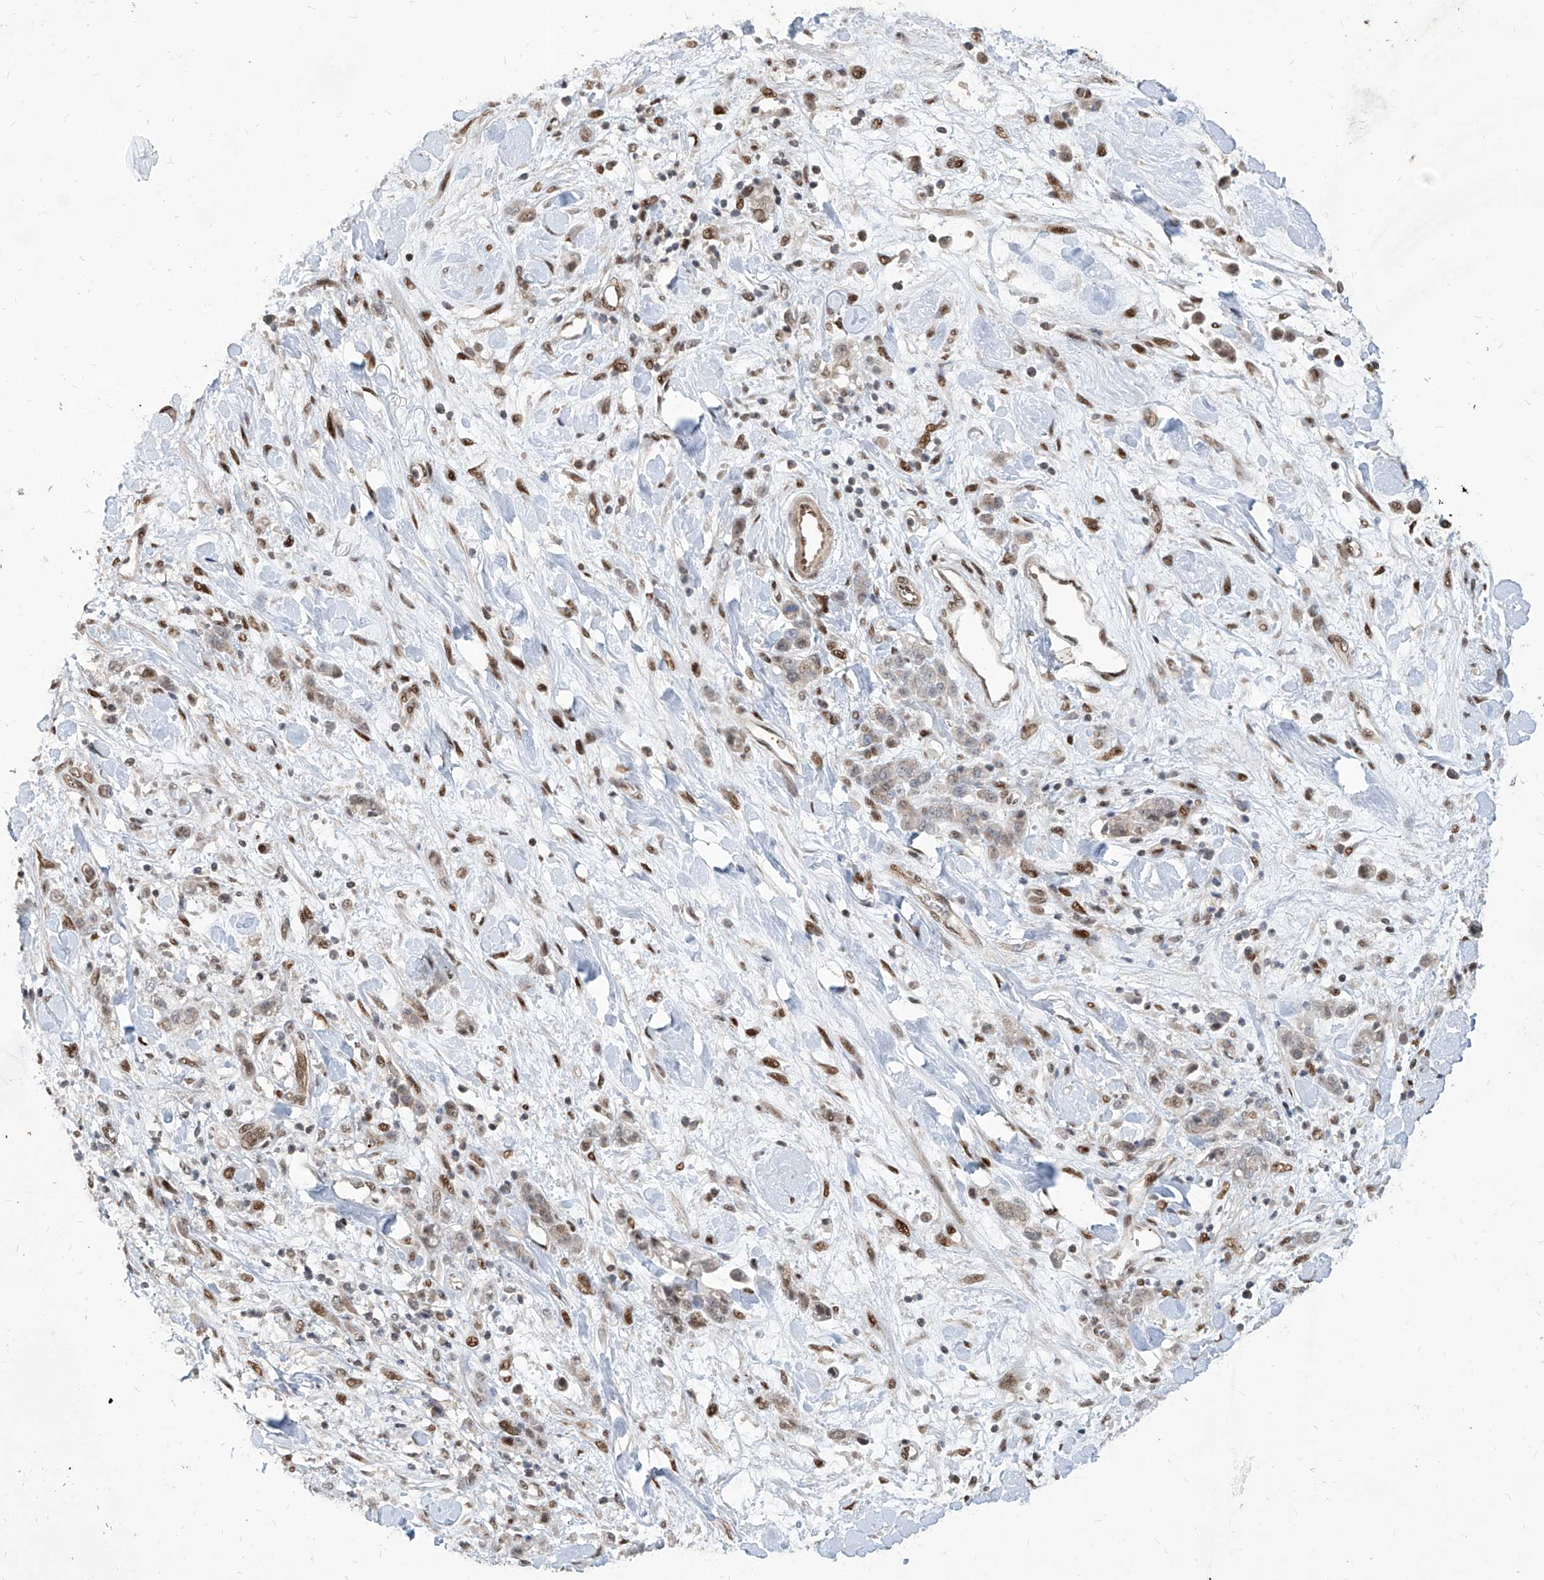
{"staining": {"intensity": "negative", "quantity": "none", "location": "none"}, "tissue": "stomach cancer", "cell_type": "Tumor cells", "image_type": "cancer", "snomed": [{"axis": "morphology", "description": "Normal tissue, NOS"}, {"axis": "morphology", "description": "Adenocarcinoma, NOS"}, {"axis": "topography", "description": "Stomach"}], "caption": "The image shows no significant staining in tumor cells of adenocarcinoma (stomach). Brightfield microscopy of IHC stained with DAB (3,3'-diaminobenzidine) (brown) and hematoxylin (blue), captured at high magnification.", "gene": "IRF2", "patient": {"sex": "male", "age": 82}}